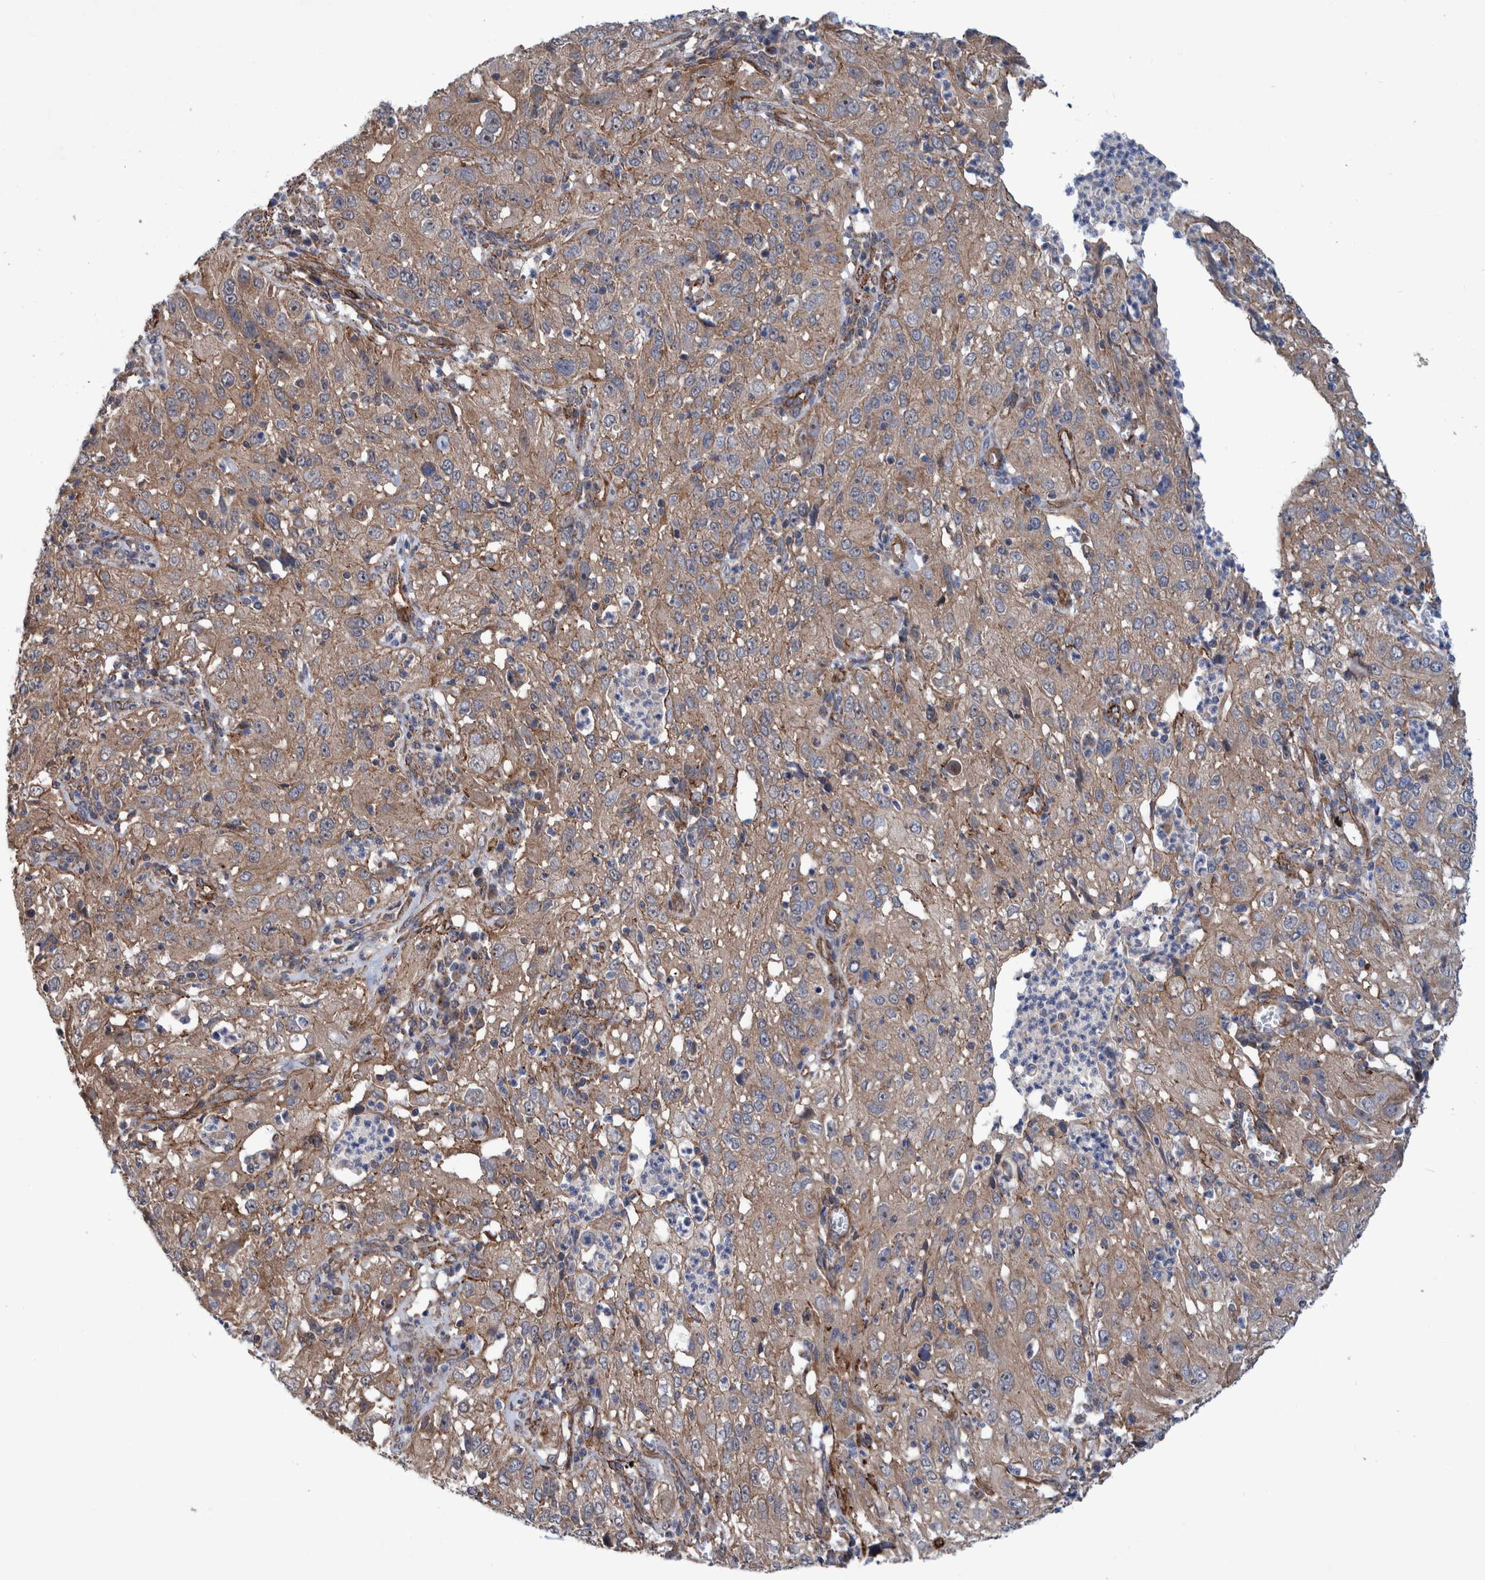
{"staining": {"intensity": "weak", "quantity": ">75%", "location": "cytoplasmic/membranous"}, "tissue": "cervical cancer", "cell_type": "Tumor cells", "image_type": "cancer", "snomed": [{"axis": "morphology", "description": "Squamous cell carcinoma, NOS"}, {"axis": "topography", "description": "Cervix"}], "caption": "IHC (DAB) staining of human cervical cancer (squamous cell carcinoma) reveals weak cytoplasmic/membranous protein expression in about >75% of tumor cells.", "gene": "SLC25A10", "patient": {"sex": "female", "age": 32}}